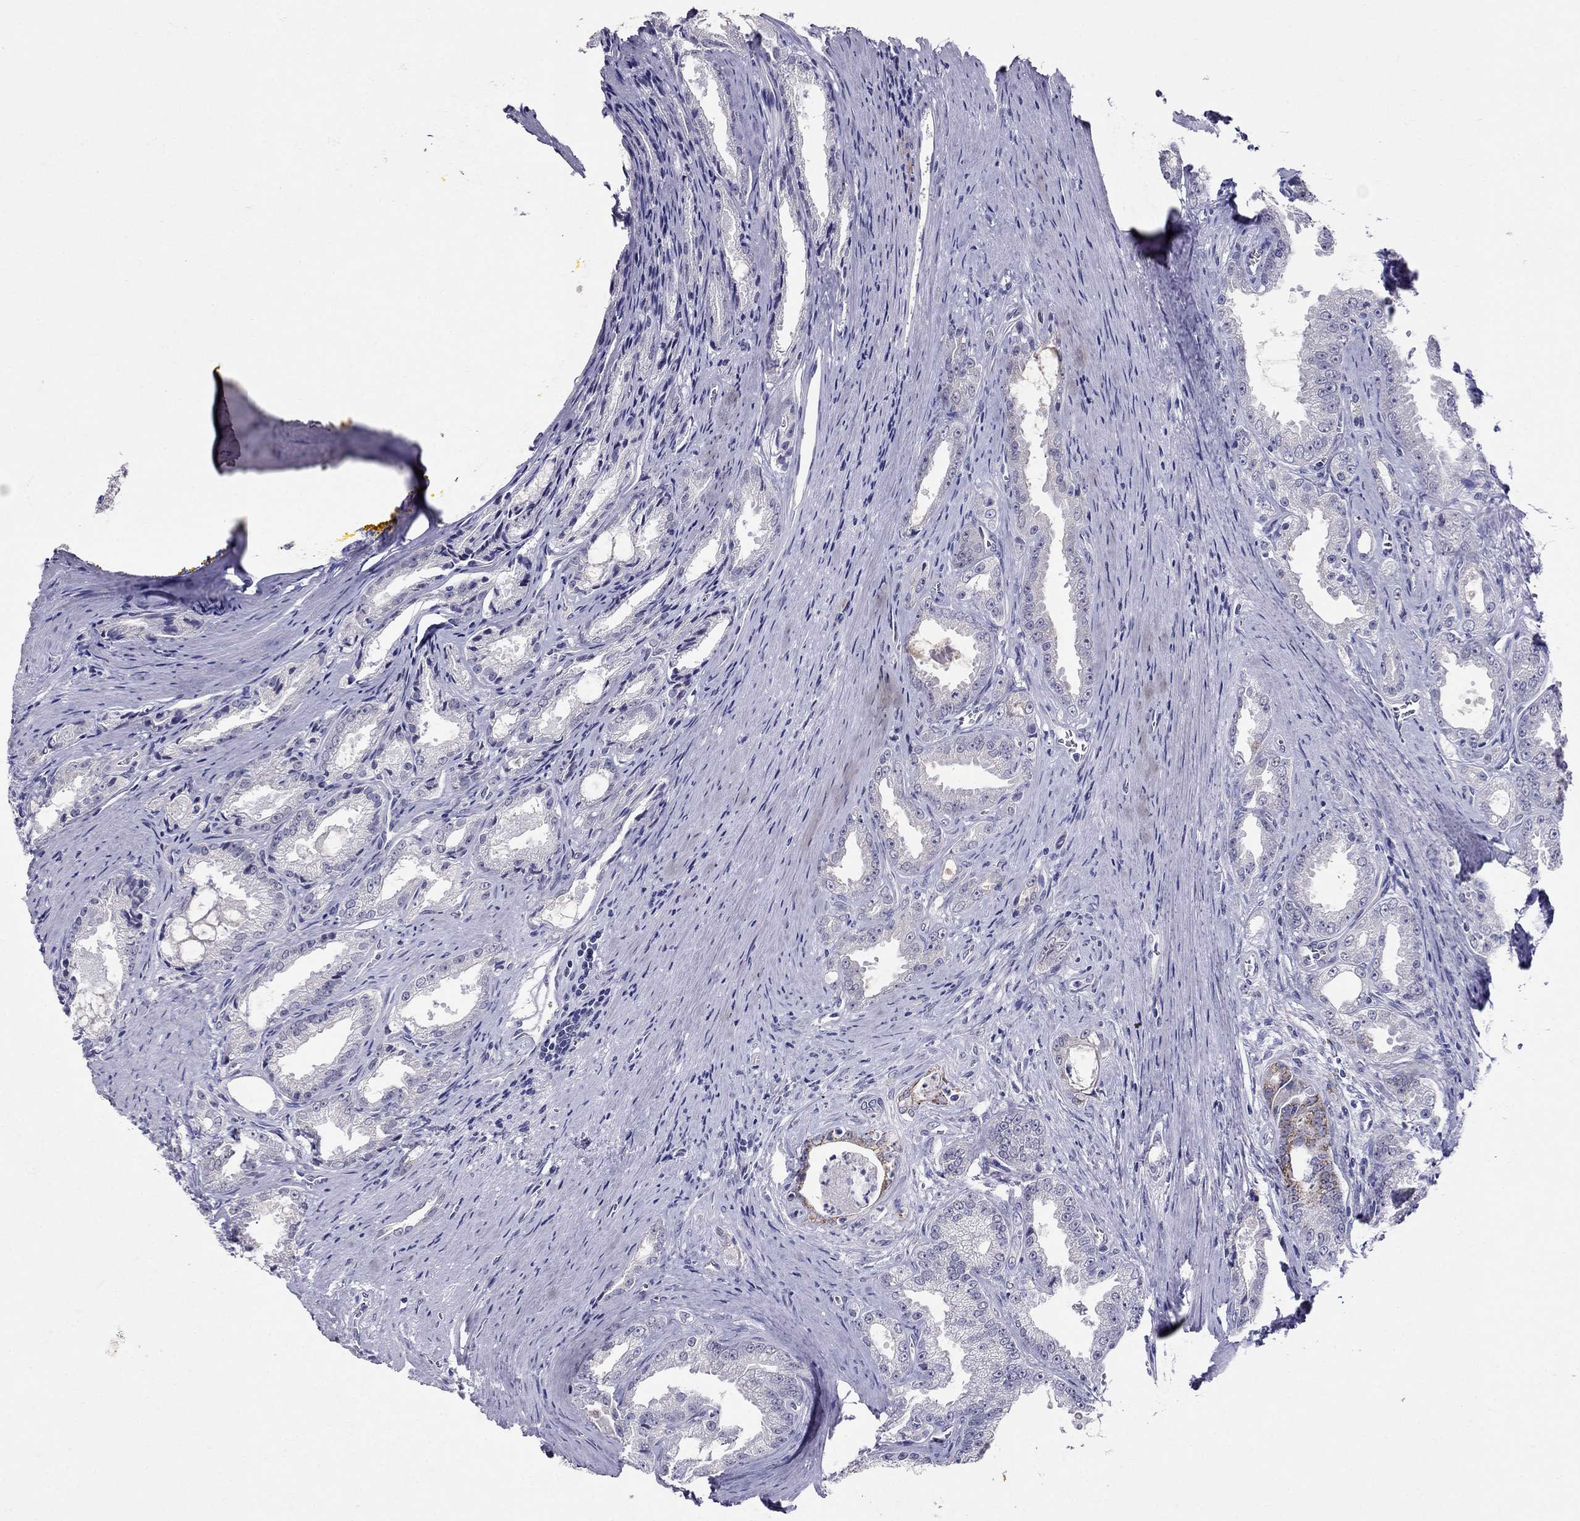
{"staining": {"intensity": "negative", "quantity": "none", "location": "none"}, "tissue": "prostate cancer", "cell_type": "Tumor cells", "image_type": "cancer", "snomed": [{"axis": "morphology", "description": "Adenocarcinoma, NOS"}, {"axis": "morphology", "description": "Adenocarcinoma, High grade"}, {"axis": "topography", "description": "Prostate"}], "caption": "The micrograph reveals no staining of tumor cells in prostate cancer (adenocarcinoma (high-grade)).", "gene": "MYO3B", "patient": {"sex": "male", "age": 70}}